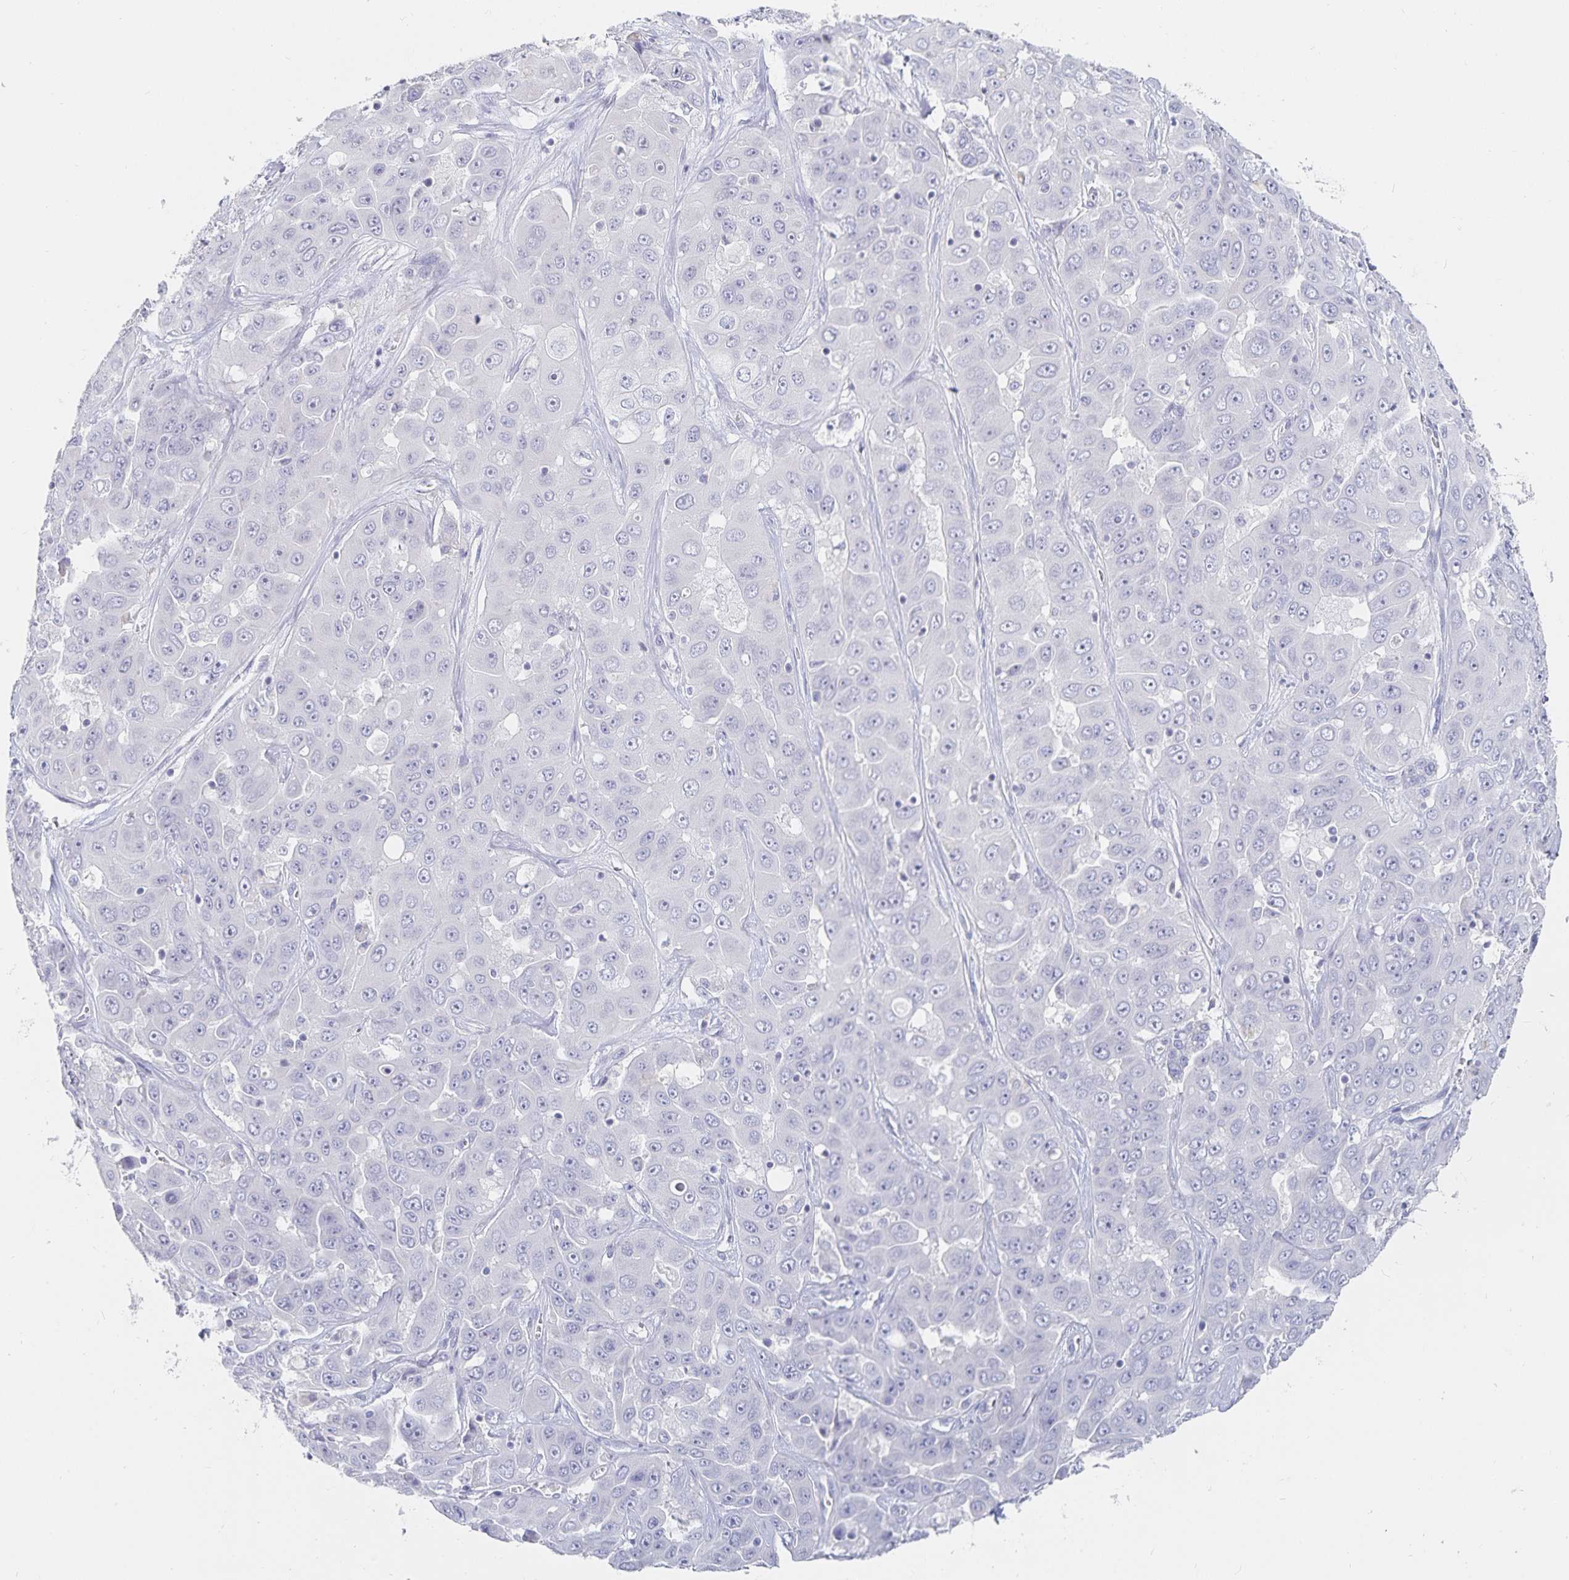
{"staining": {"intensity": "negative", "quantity": "none", "location": "none"}, "tissue": "liver cancer", "cell_type": "Tumor cells", "image_type": "cancer", "snomed": [{"axis": "morphology", "description": "Cholangiocarcinoma"}, {"axis": "topography", "description": "Liver"}], "caption": "Histopathology image shows no protein positivity in tumor cells of liver cholangiocarcinoma tissue.", "gene": "SFTPA1", "patient": {"sex": "female", "age": 52}}